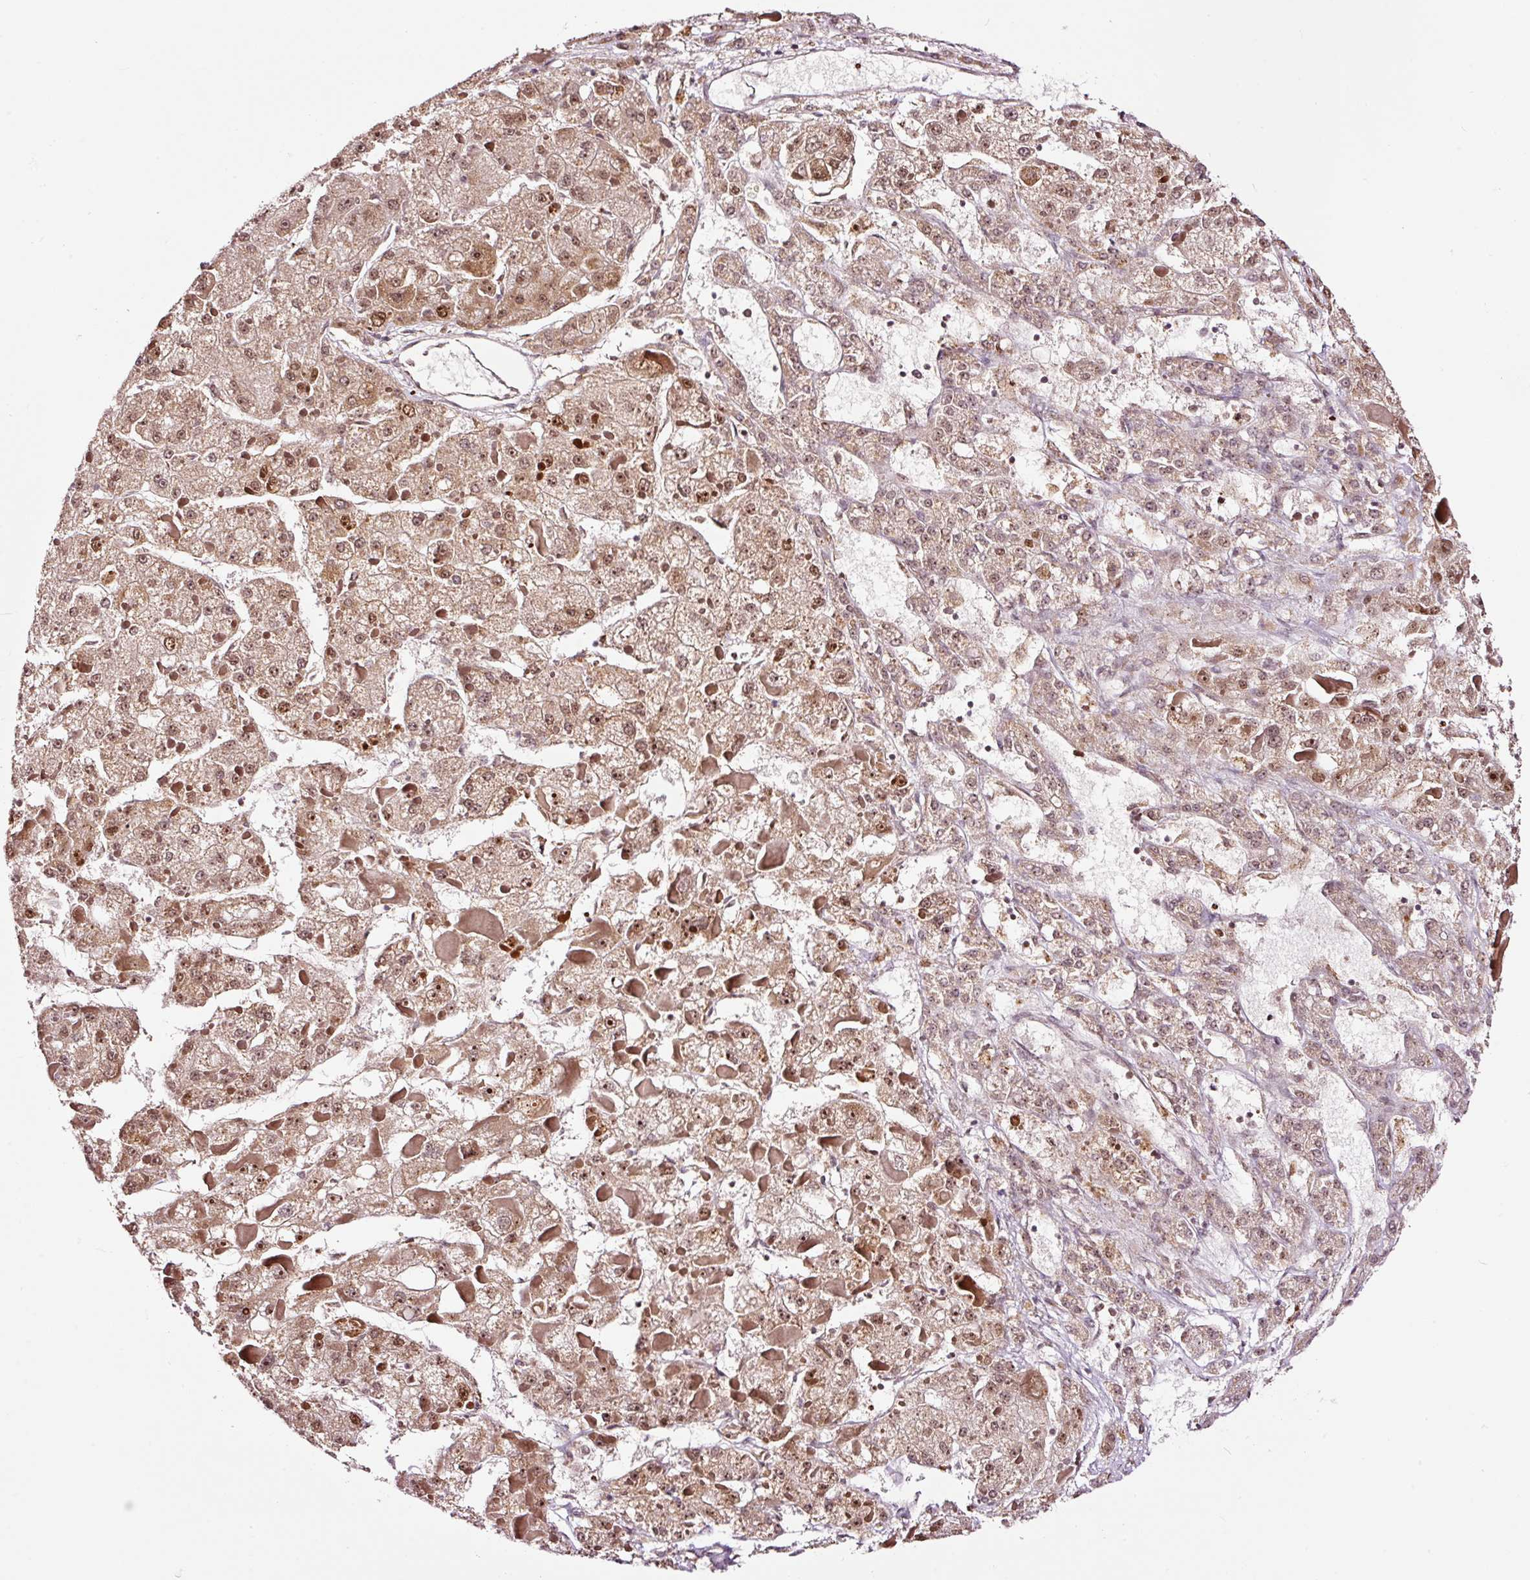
{"staining": {"intensity": "moderate", "quantity": ">75%", "location": "cytoplasmic/membranous,nuclear"}, "tissue": "liver cancer", "cell_type": "Tumor cells", "image_type": "cancer", "snomed": [{"axis": "morphology", "description": "Carcinoma, Hepatocellular, NOS"}, {"axis": "topography", "description": "Liver"}], "caption": "Liver hepatocellular carcinoma tissue reveals moderate cytoplasmic/membranous and nuclear expression in approximately >75% of tumor cells", "gene": "RFC4", "patient": {"sex": "female", "age": 73}}